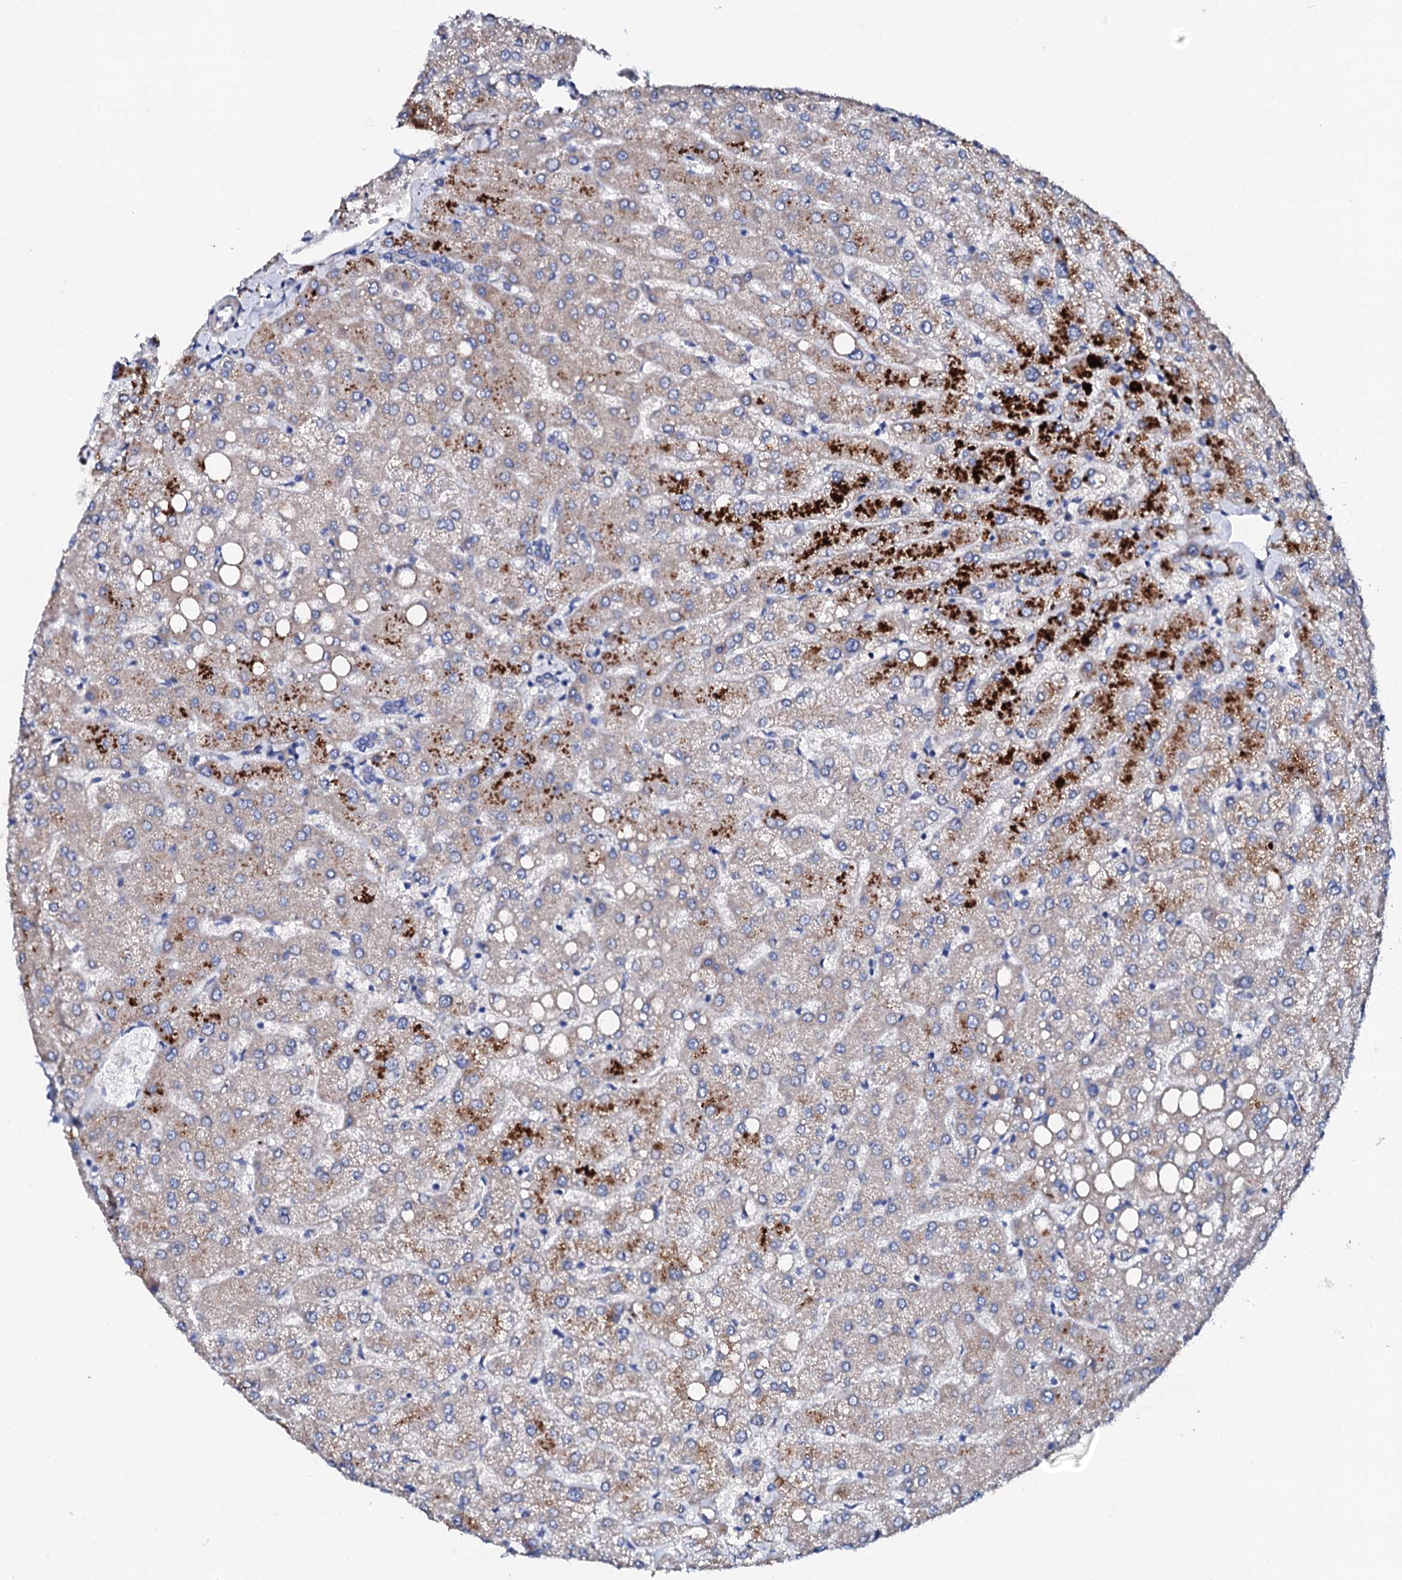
{"staining": {"intensity": "negative", "quantity": "none", "location": "none"}, "tissue": "liver", "cell_type": "Cholangiocytes", "image_type": "normal", "snomed": [{"axis": "morphology", "description": "Normal tissue, NOS"}, {"axis": "topography", "description": "Liver"}], "caption": "There is no significant staining in cholangiocytes of liver. (Brightfield microscopy of DAB immunohistochemistry at high magnification).", "gene": "KLHL32", "patient": {"sex": "female", "age": 54}}